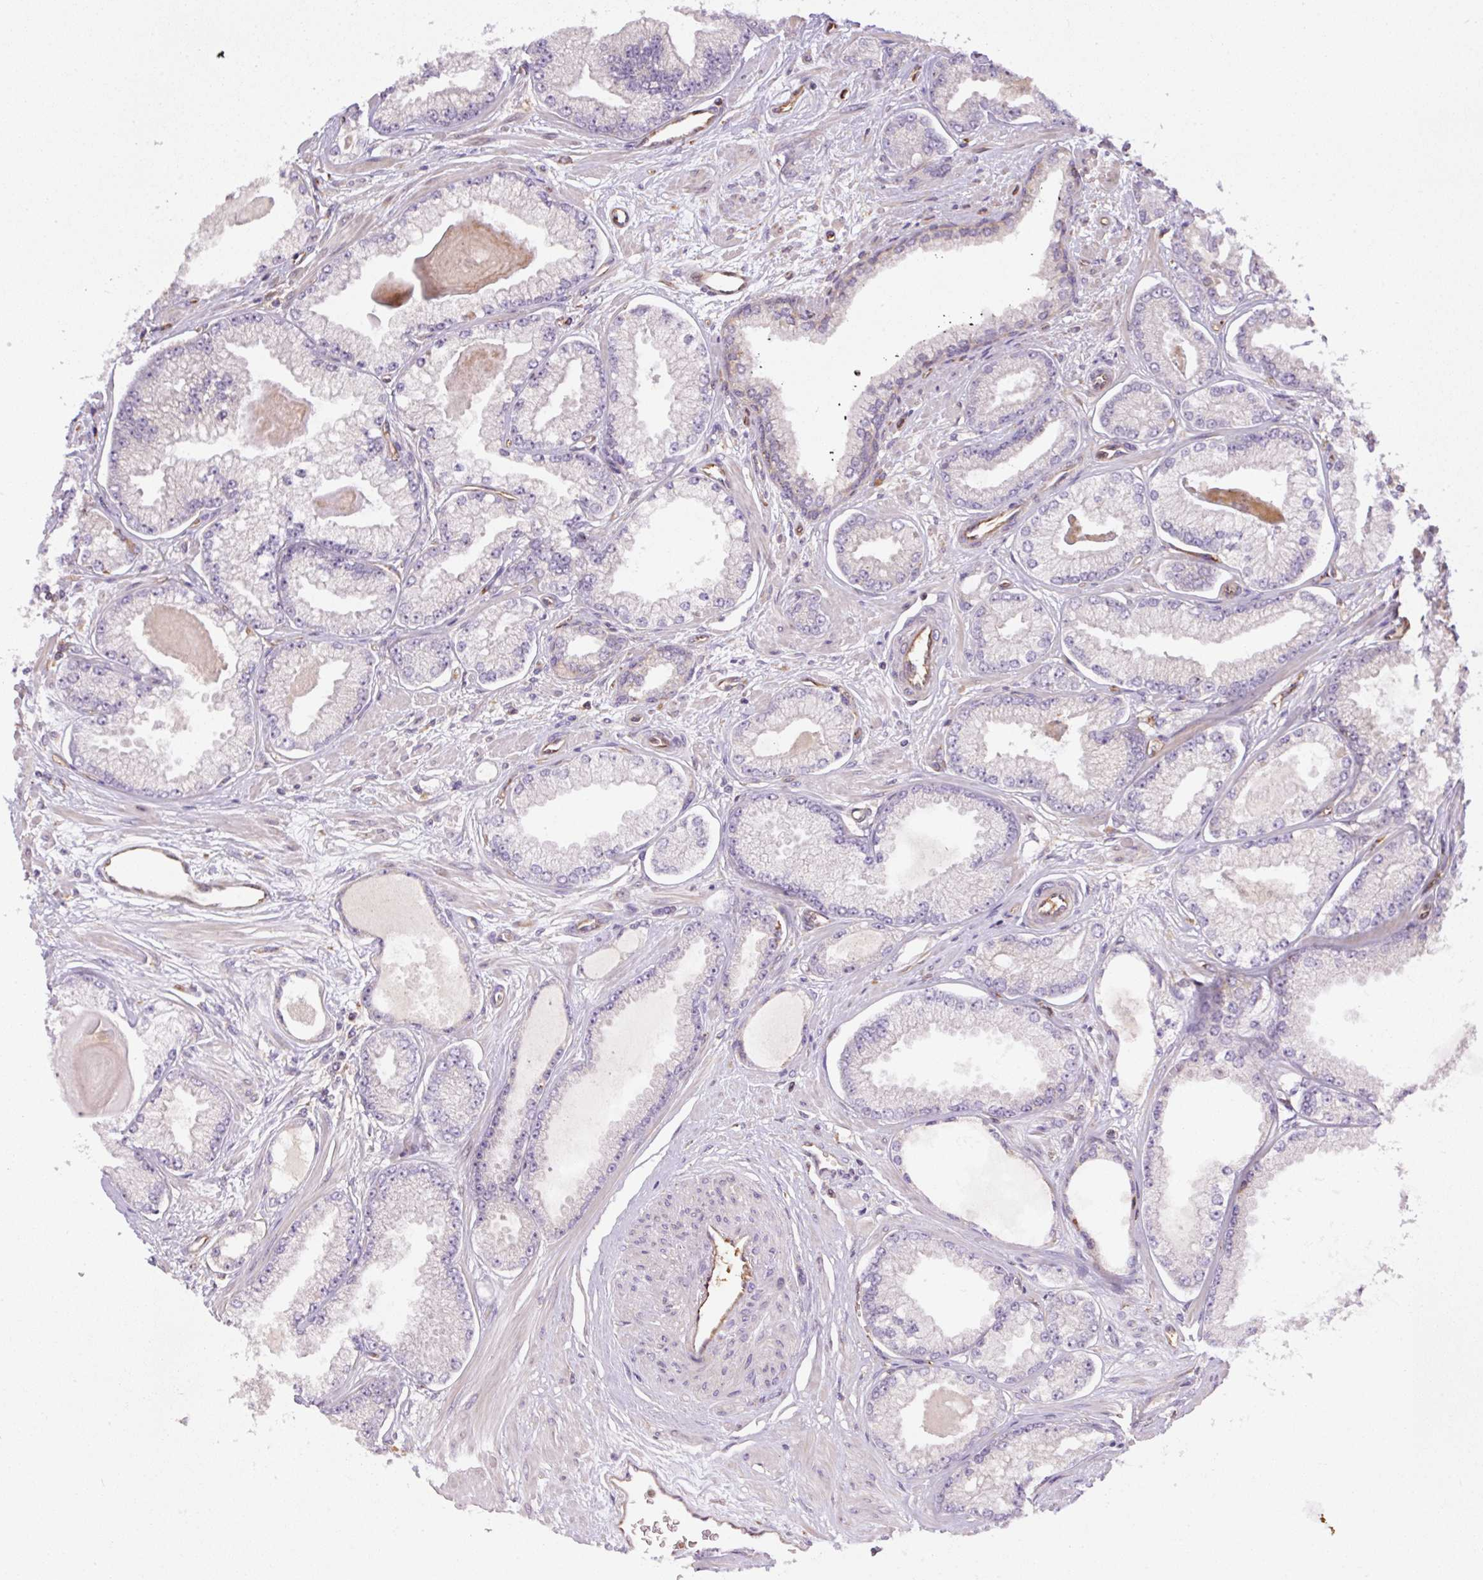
{"staining": {"intensity": "negative", "quantity": "none", "location": "none"}, "tissue": "prostate cancer", "cell_type": "Tumor cells", "image_type": "cancer", "snomed": [{"axis": "morphology", "description": "Adenocarcinoma, Low grade"}, {"axis": "topography", "description": "Prostate"}], "caption": "Tumor cells are negative for brown protein staining in prostate cancer. Nuclei are stained in blue.", "gene": "PPME1", "patient": {"sex": "male", "age": 64}}